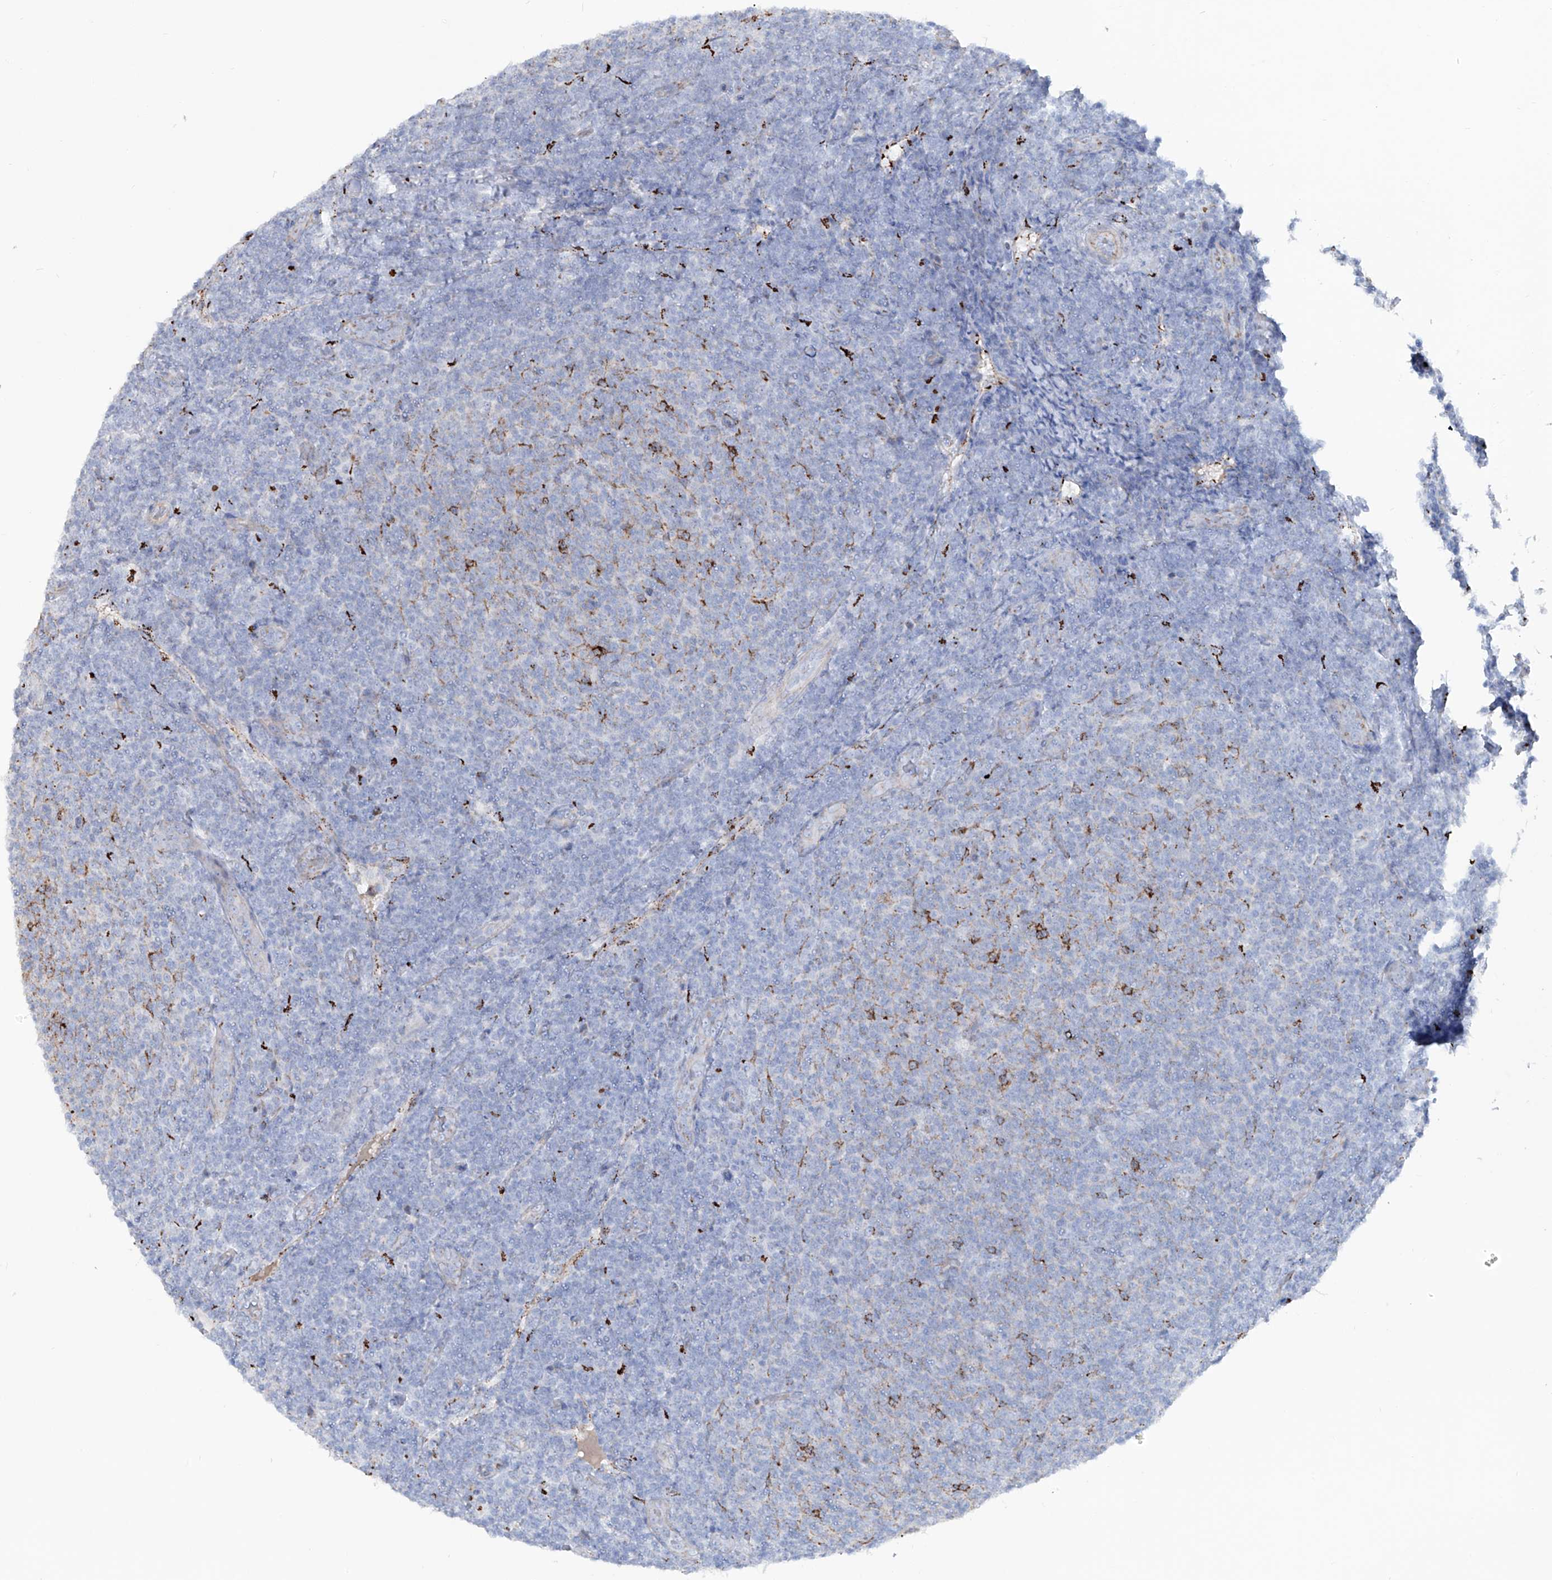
{"staining": {"intensity": "negative", "quantity": "none", "location": "none"}, "tissue": "lymphoma", "cell_type": "Tumor cells", "image_type": "cancer", "snomed": [{"axis": "morphology", "description": "Malignant lymphoma, non-Hodgkin's type, Low grade"}, {"axis": "topography", "description": "Lymph node"}], "caption": "Immunohistochemistry (IHC) histopathology image of human lymphoma stained for a protein (brown), which displays no staining in tumor cells. (Stains: DAB (3,3'-diaminobenzidine) immunohistochemistry with hematoxylin counter stain, Microscopy: brightfield microscopy at high magnification).", "gene": "CDH5", "patient": {"sex": "male", "age": 66}}